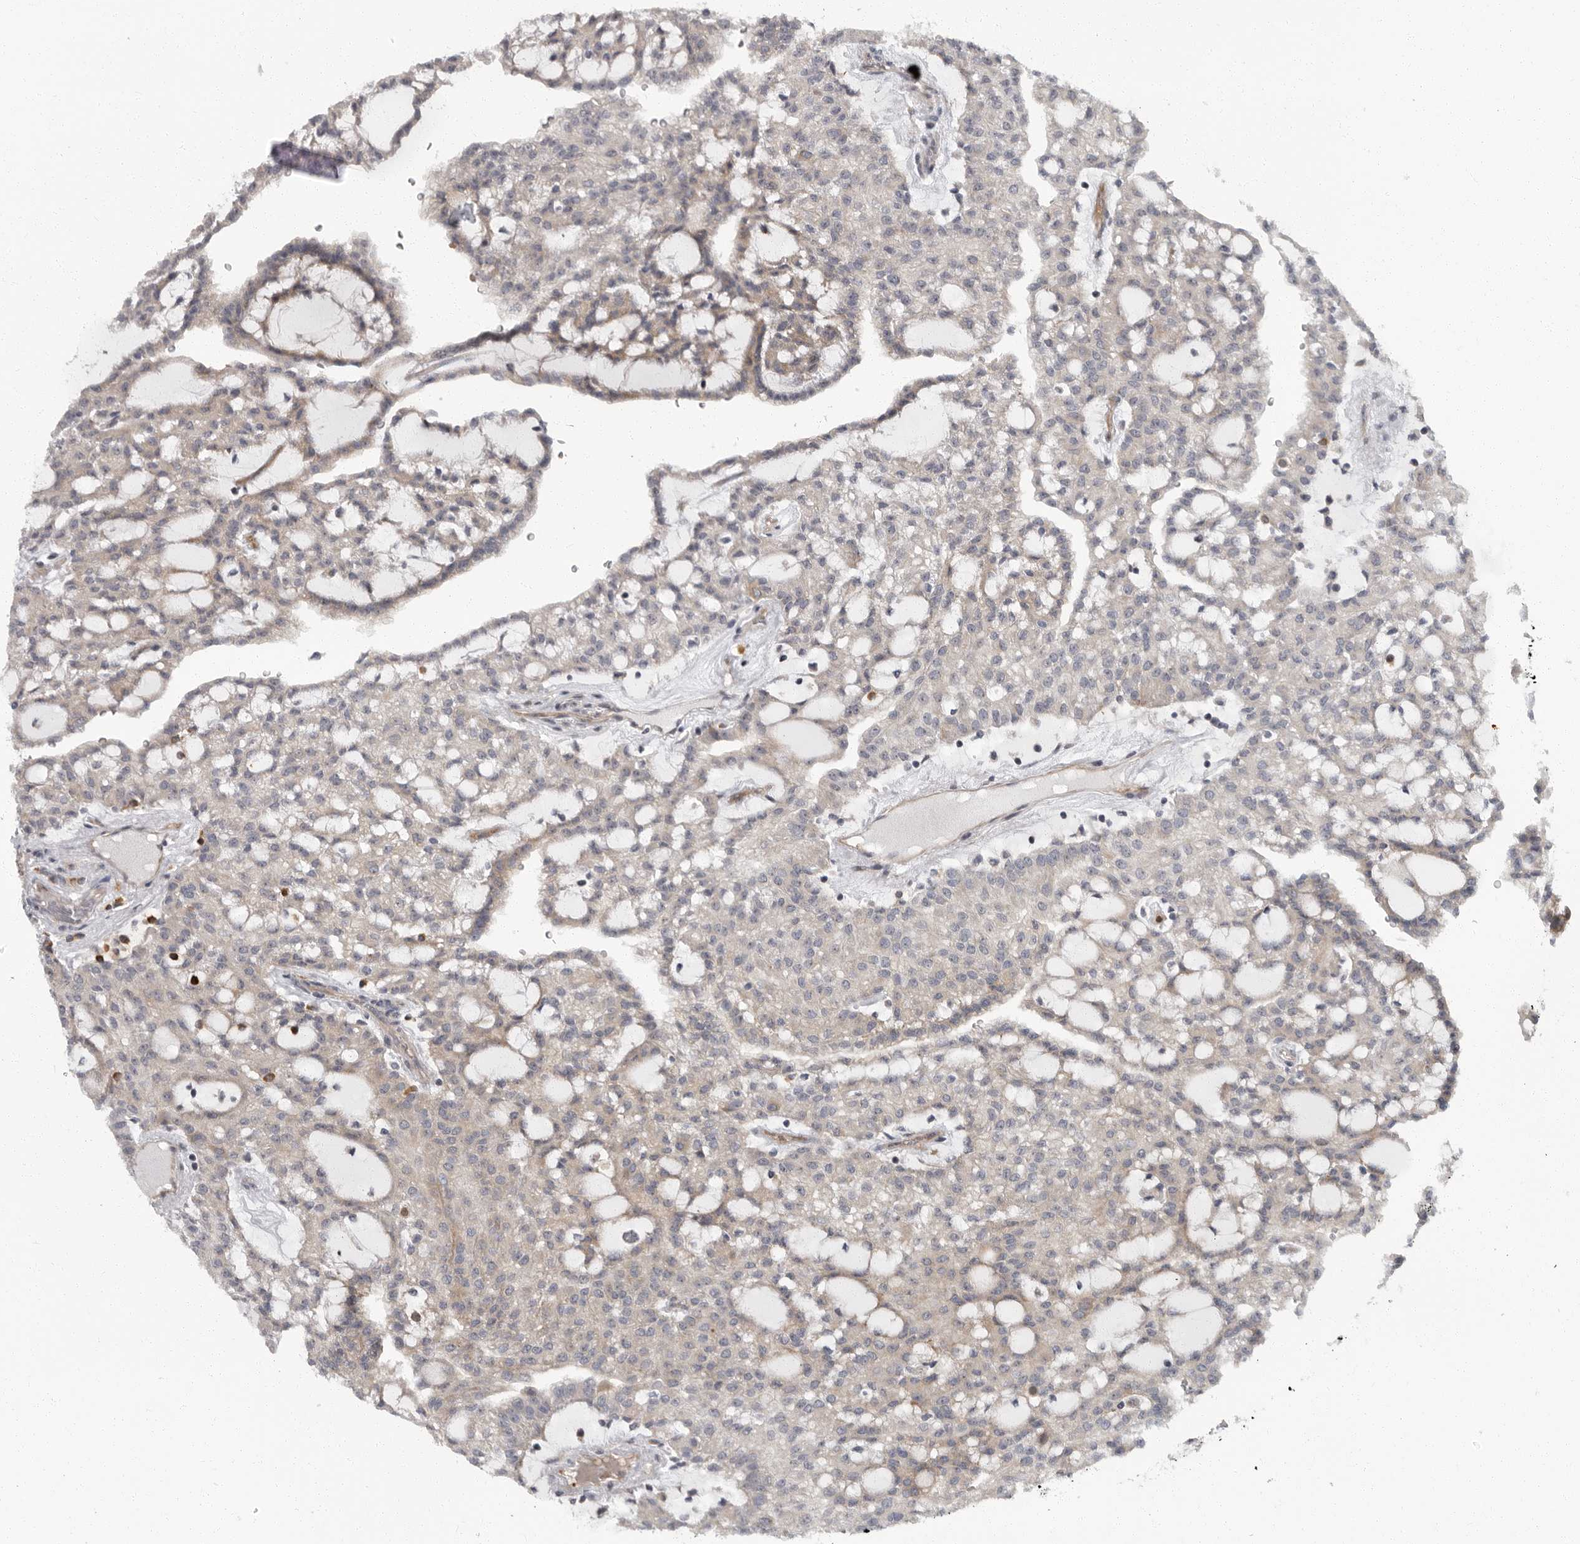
{"staining": {"intensity": "weak", "quantity": "<25%", "location": "cytoplasmic/membranous"}, "tissue": "renal cancer", "cell_type": "Tumor cells", "image_type": "cancer", "snomed": [{"axis": "morphology", "description": "Adenocarcinoma, NOS"}, {"axis": "topography", "description": "Kidney"}], "caption": "Histopathology image shows no protein positivity in tumor cells of renal adenocarcinoma tissue. (Immunohistochemistry (ihc), brightfield microscopy, high magnification).", "gene": "PDCD11", "patient": {"sex": "male", "age": 63}}